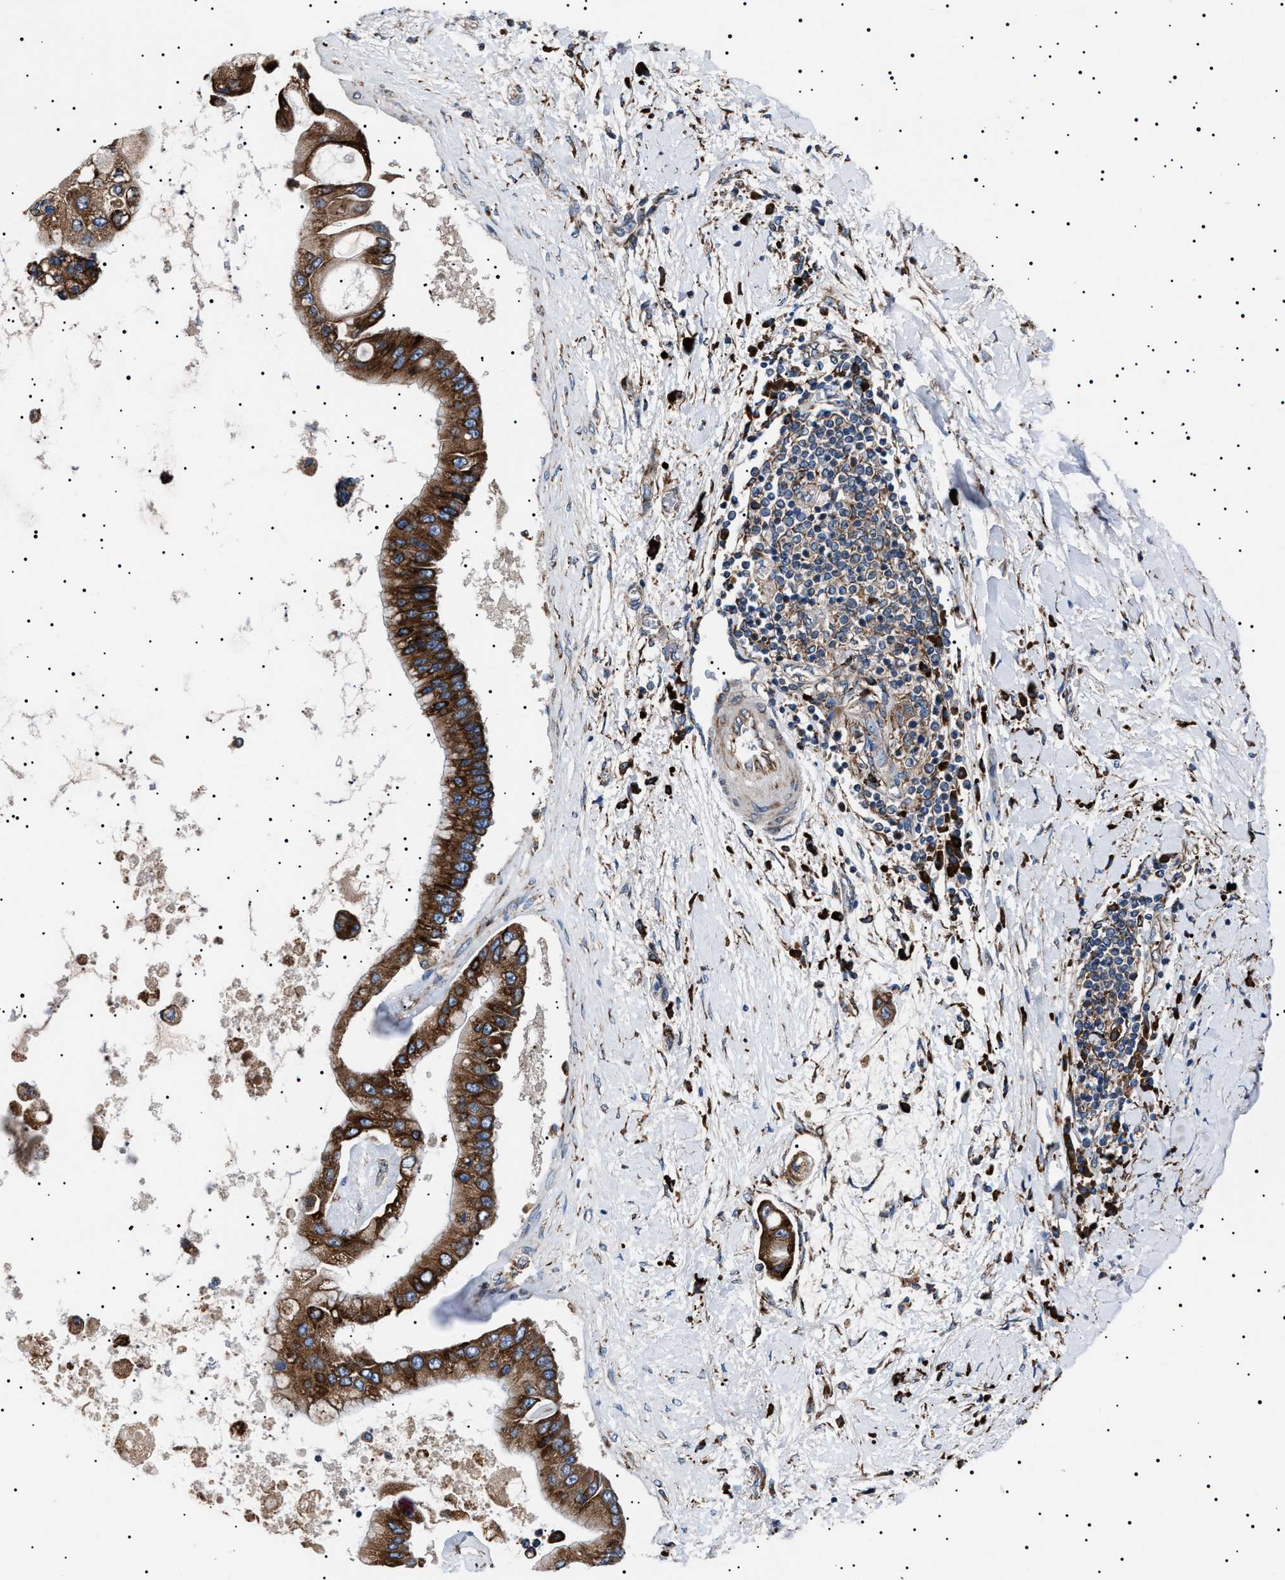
{"staining": {"intensity": "strong", "quantity": ">75%", "location": "cytoplasmic/membranous"}, "tissue": "liver cancer", "cell_type": "Tumor cells", "image_type": "cancer", "snomed": [{"axis": "morphology", "description": "Cholangiocarcinoma"}, {"axis": "topography", "description": "Liver"}], "caption": "An image of liver cancer stained for a protein reveals strong cytoplasmic/membranous brown staining in tumor cells. (DAB (3,3'-diaminobenzidine) IHC, brown staining for protein, blue staining for nuclei).", "gene": "TOP1MT", "patient": {"sex": "male", "age": 50}}